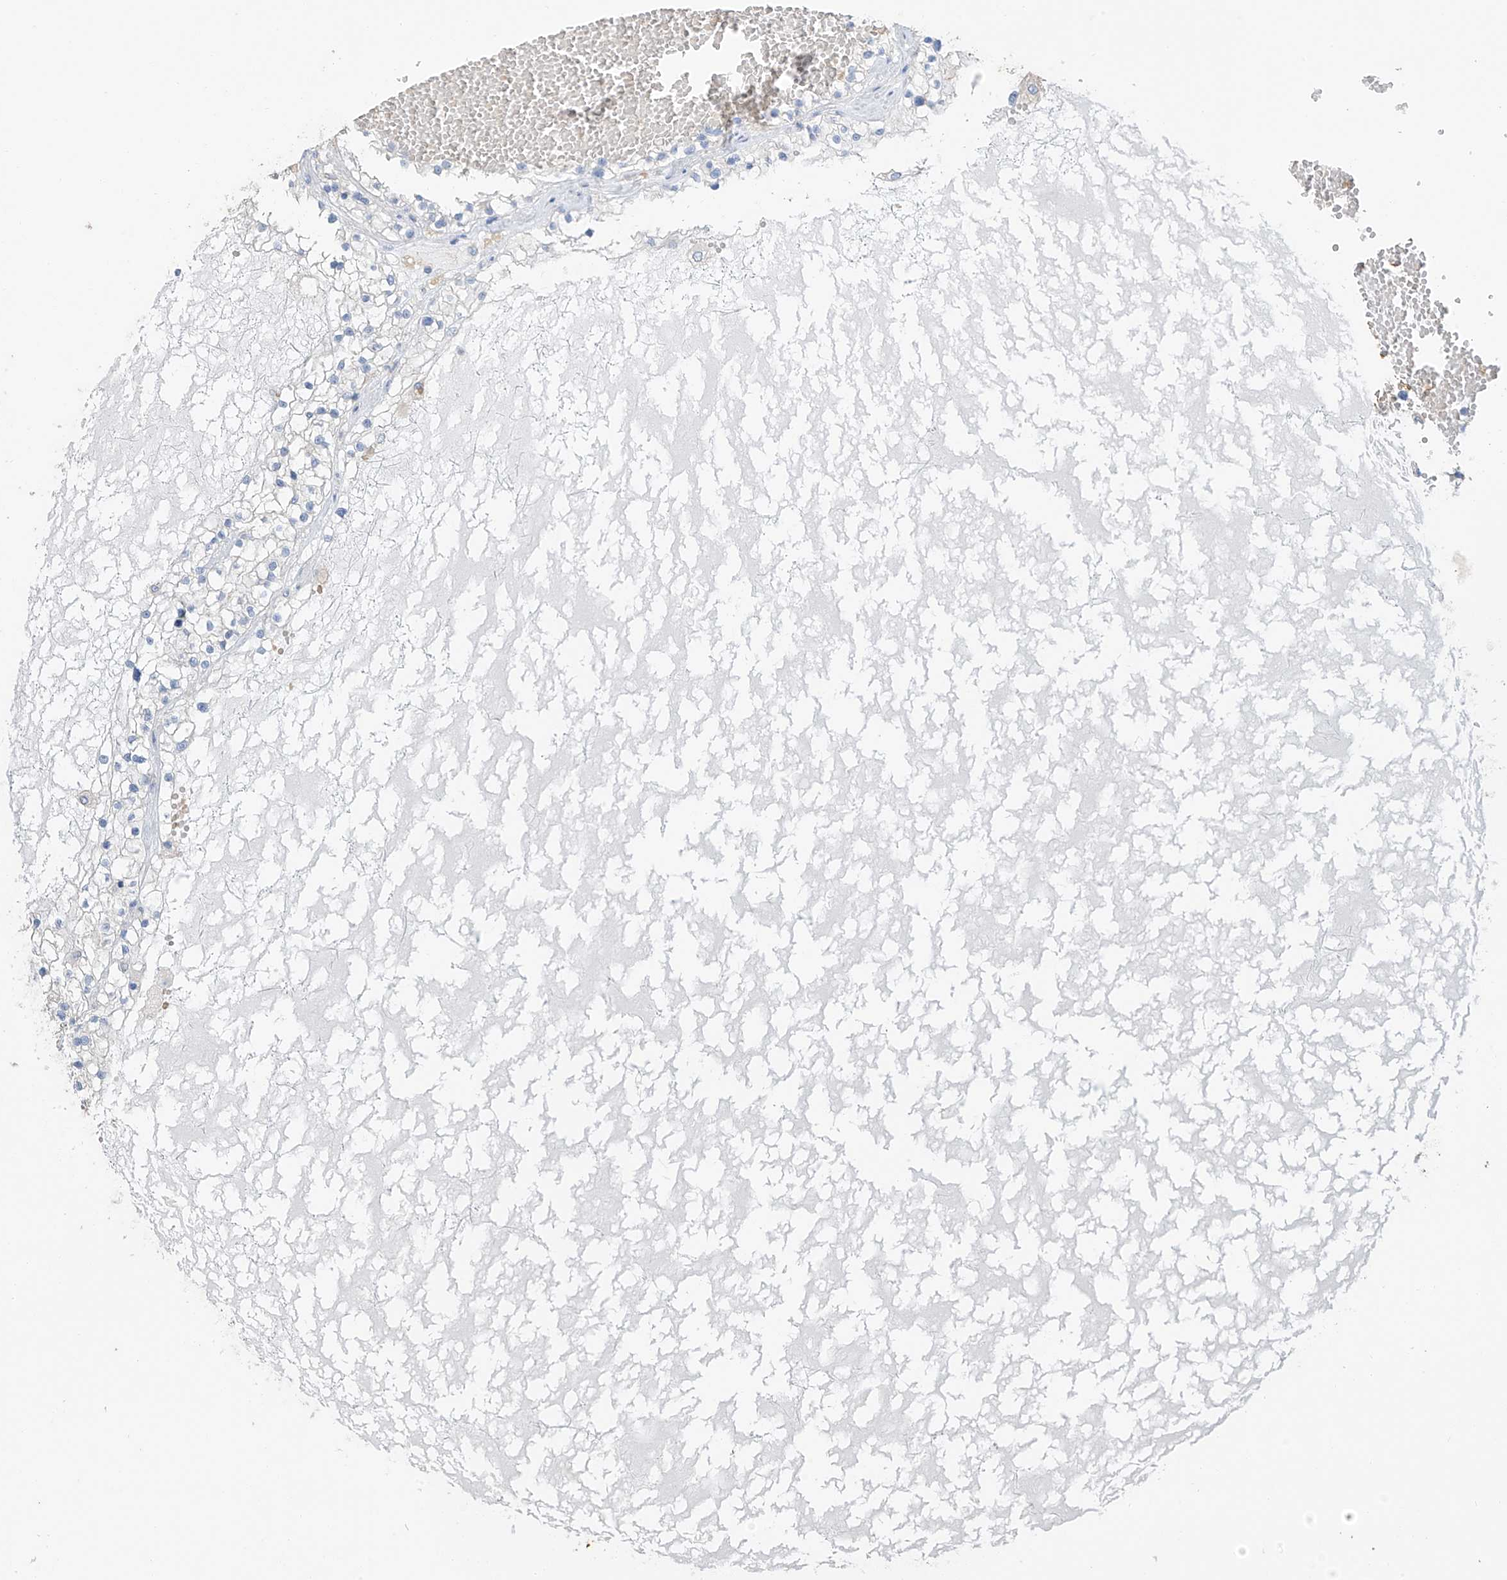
{"staining": {"intensity": "negative", "quantity": "none", "location": "none"}, "tissue": "renal cancer", "cell_type": "Tumor cells", "image_type": "cancer", "snomed": [{"axis": "morphology", "description": "Normal tissue, NOS"}, {"axis": "morphology", "description": "Adenocarcinoma, NOS"}, {"axis": "topography", "description": "Kidney"}], "caption": "Immunohistochemistry image of renal cancer (adenocarcinoma) stained for a protein (brown), which demonstrates no staining in tumor cells.", "gene": "PAFAH1B3", "patient": {"sex": "male", "age": 68}}